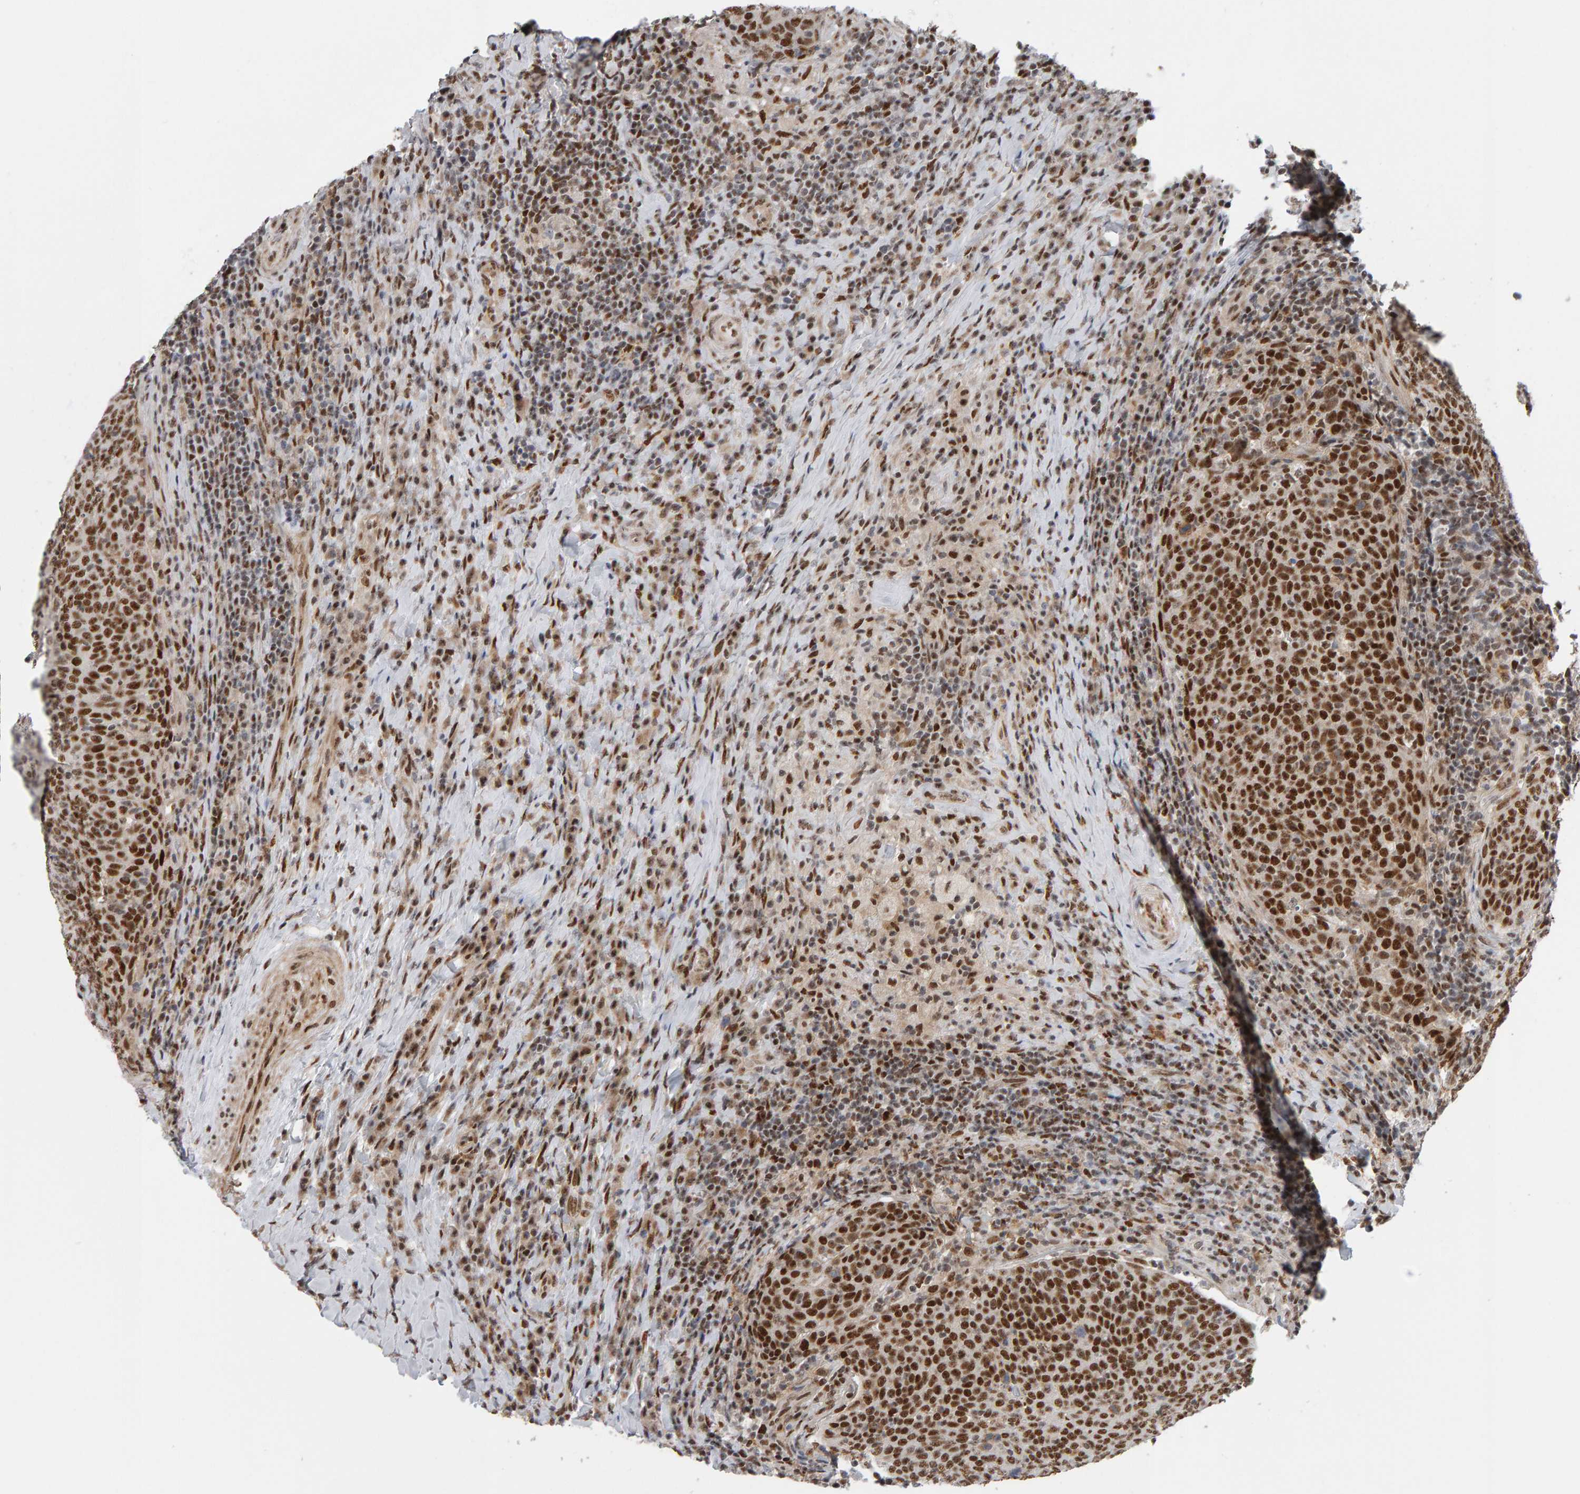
{"staining": {"intensity": "strong", "quantity": ">75%", "location": "nuclear"}, "tissue": "head and neck cancer", "cell_type": "Tumor cells", "image_type": "cancer", "snomed": [{"axis": "morphology", "description": "Squamous cell carcinoma, NOS"}, {"axis": "morphology", "description": "Squamous cell carcinoma, metastatic, NOS"}, {"axis": "topography", "description": "Lymph node"}, {"axis": "topography", "description": "Head-Neck"}], "caption": "Immunohistochemical staining of head and neck cancer (metastatic squamous cell carcinoma) shows high levels of strong nuclear protein expression in about >75% of tumor cells. Ihc stains the protein of interest in brown and the nuclei are stained blue.", "gene": "ATF7IP", "patient": {"sex": "male", "age": 62}}